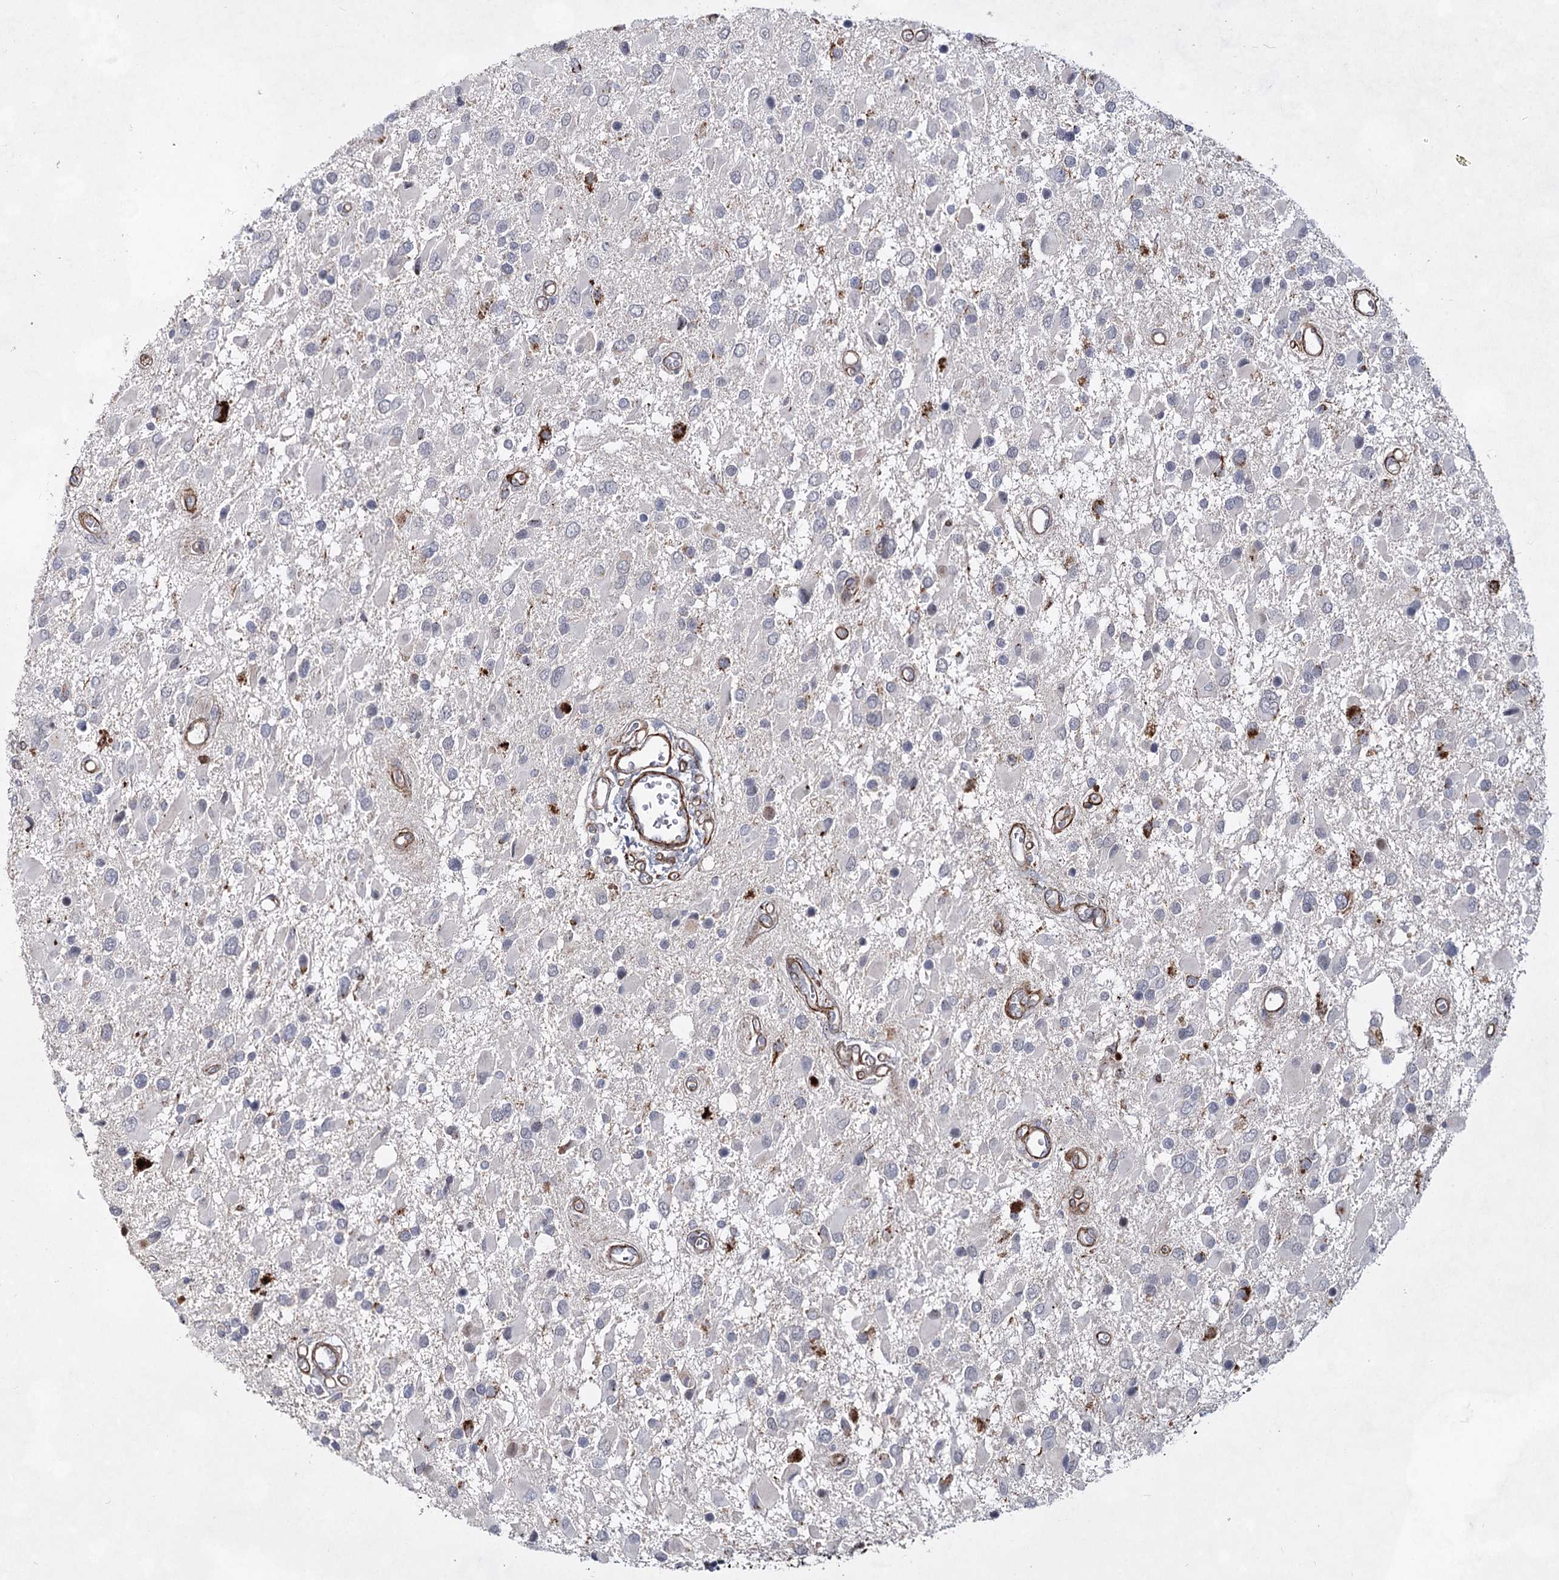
{"staining": {"intensity": "negative", "quantity": "none", "location": "none"}, "tissue": "glioma", "cell_type": "Tumor cells", "image_type": "cancer", "snomed": [{"axis": "morphology", "description": "Glioma, malignant, High grade"}, {"axis": "topography", "description": "Brain"}], "caption": "Immunohistochemical staining of glioma exhibits no significant expression in tumor cells.", "gene": "ATL2", "patient": {"sex": "male", "age": 53}}